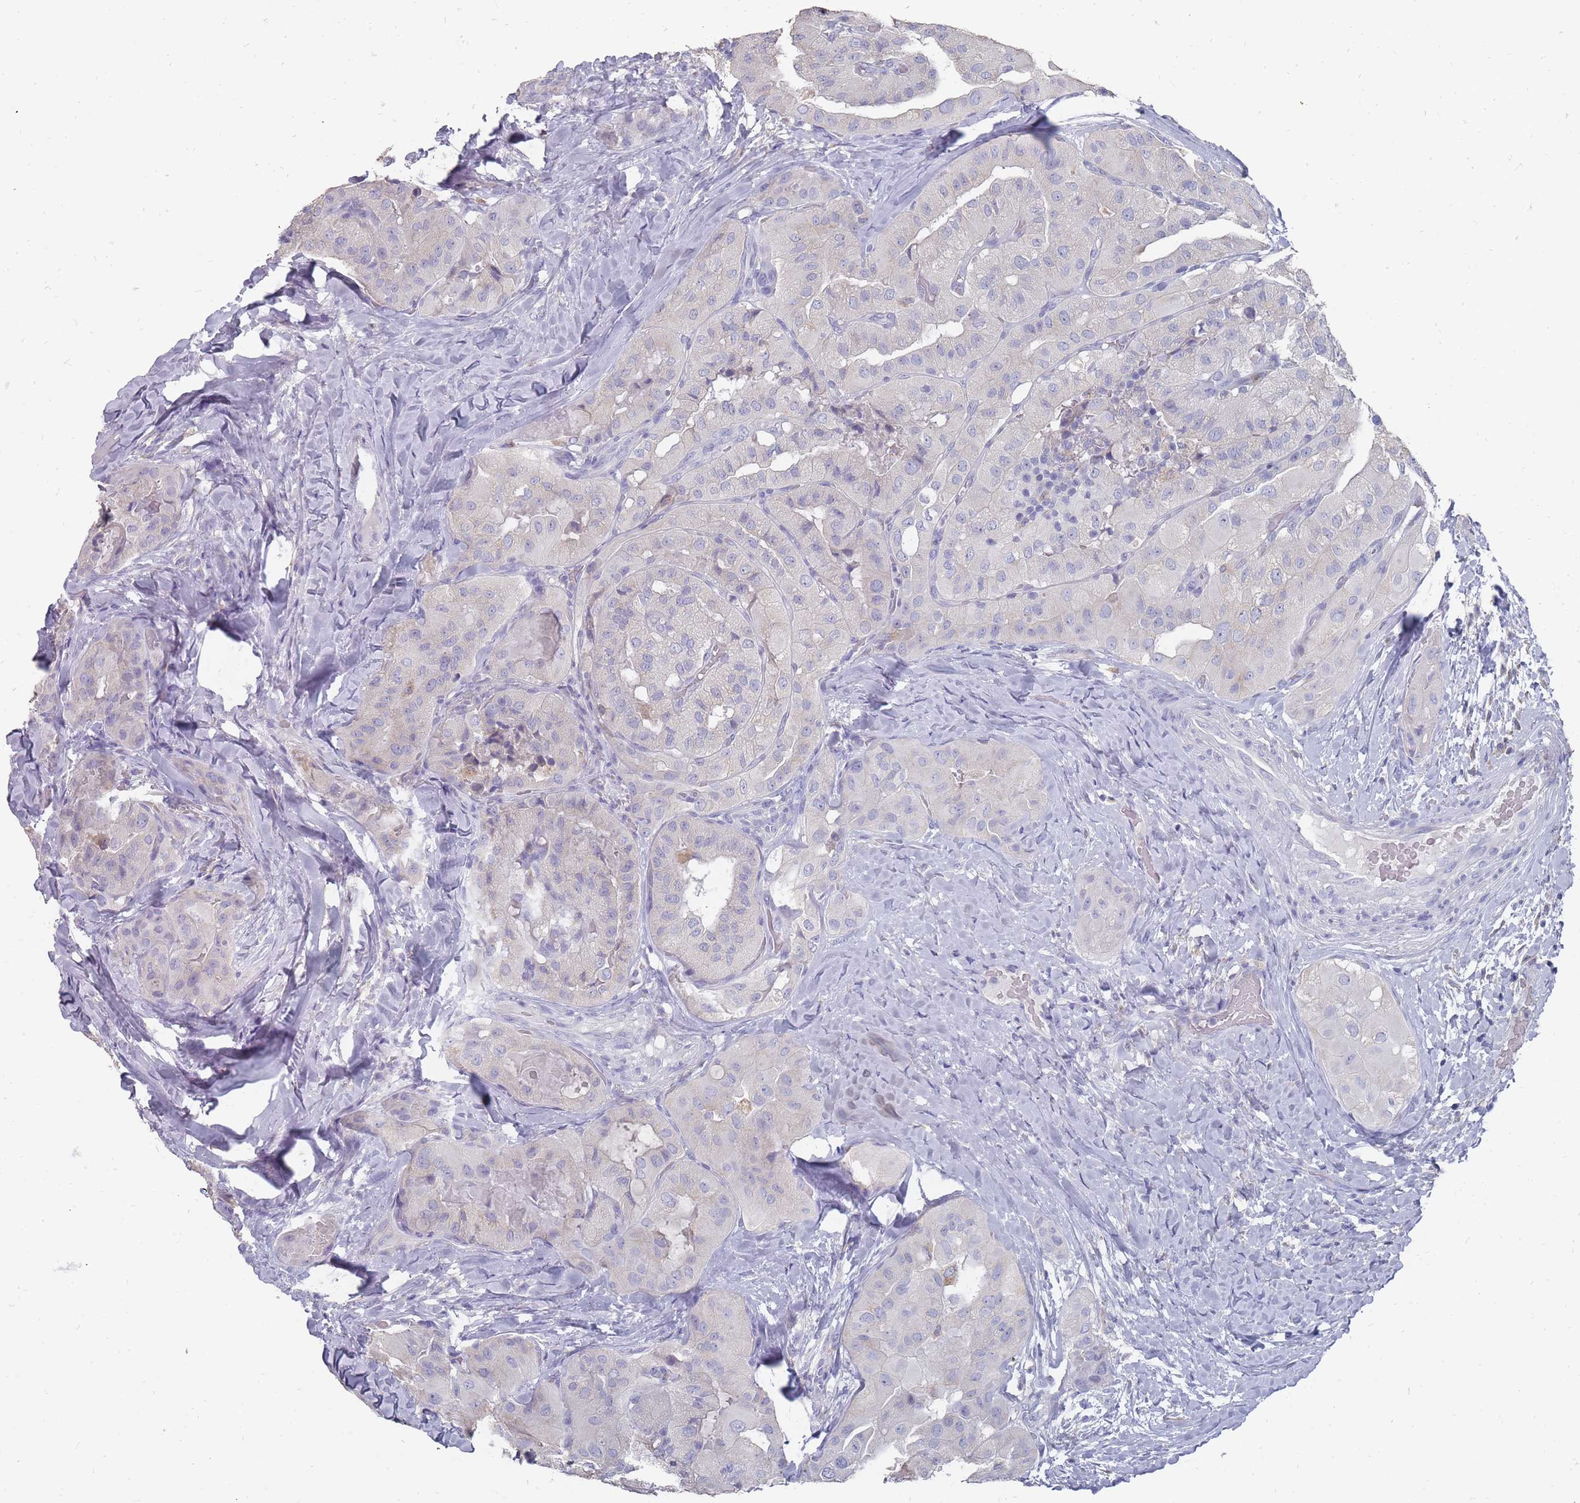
{"staining": {"intensity": "negative", "quantity": "none", "location": "none"}, "tissue": "thyroid cancer", "cell_type": "Tumor cells", "image_type": "cancer", "snomed": [{"axis": "morphology", "description": "Normal tissue, NOS"}, {"axis": "morphology", "description": "Papillary adenocarcinoma, NOS"}, {"axis": "topography", "description": "Thyroid gland"}], "caption": "Immunohistochemistry (IHC) micrograph of human papillary adenocarcinoma (thyroid) stained for a protein (brown), which shows no expression in tumor cells.", "gene": "OTULINL", "patient": {"sex": "female", "age": 59}}